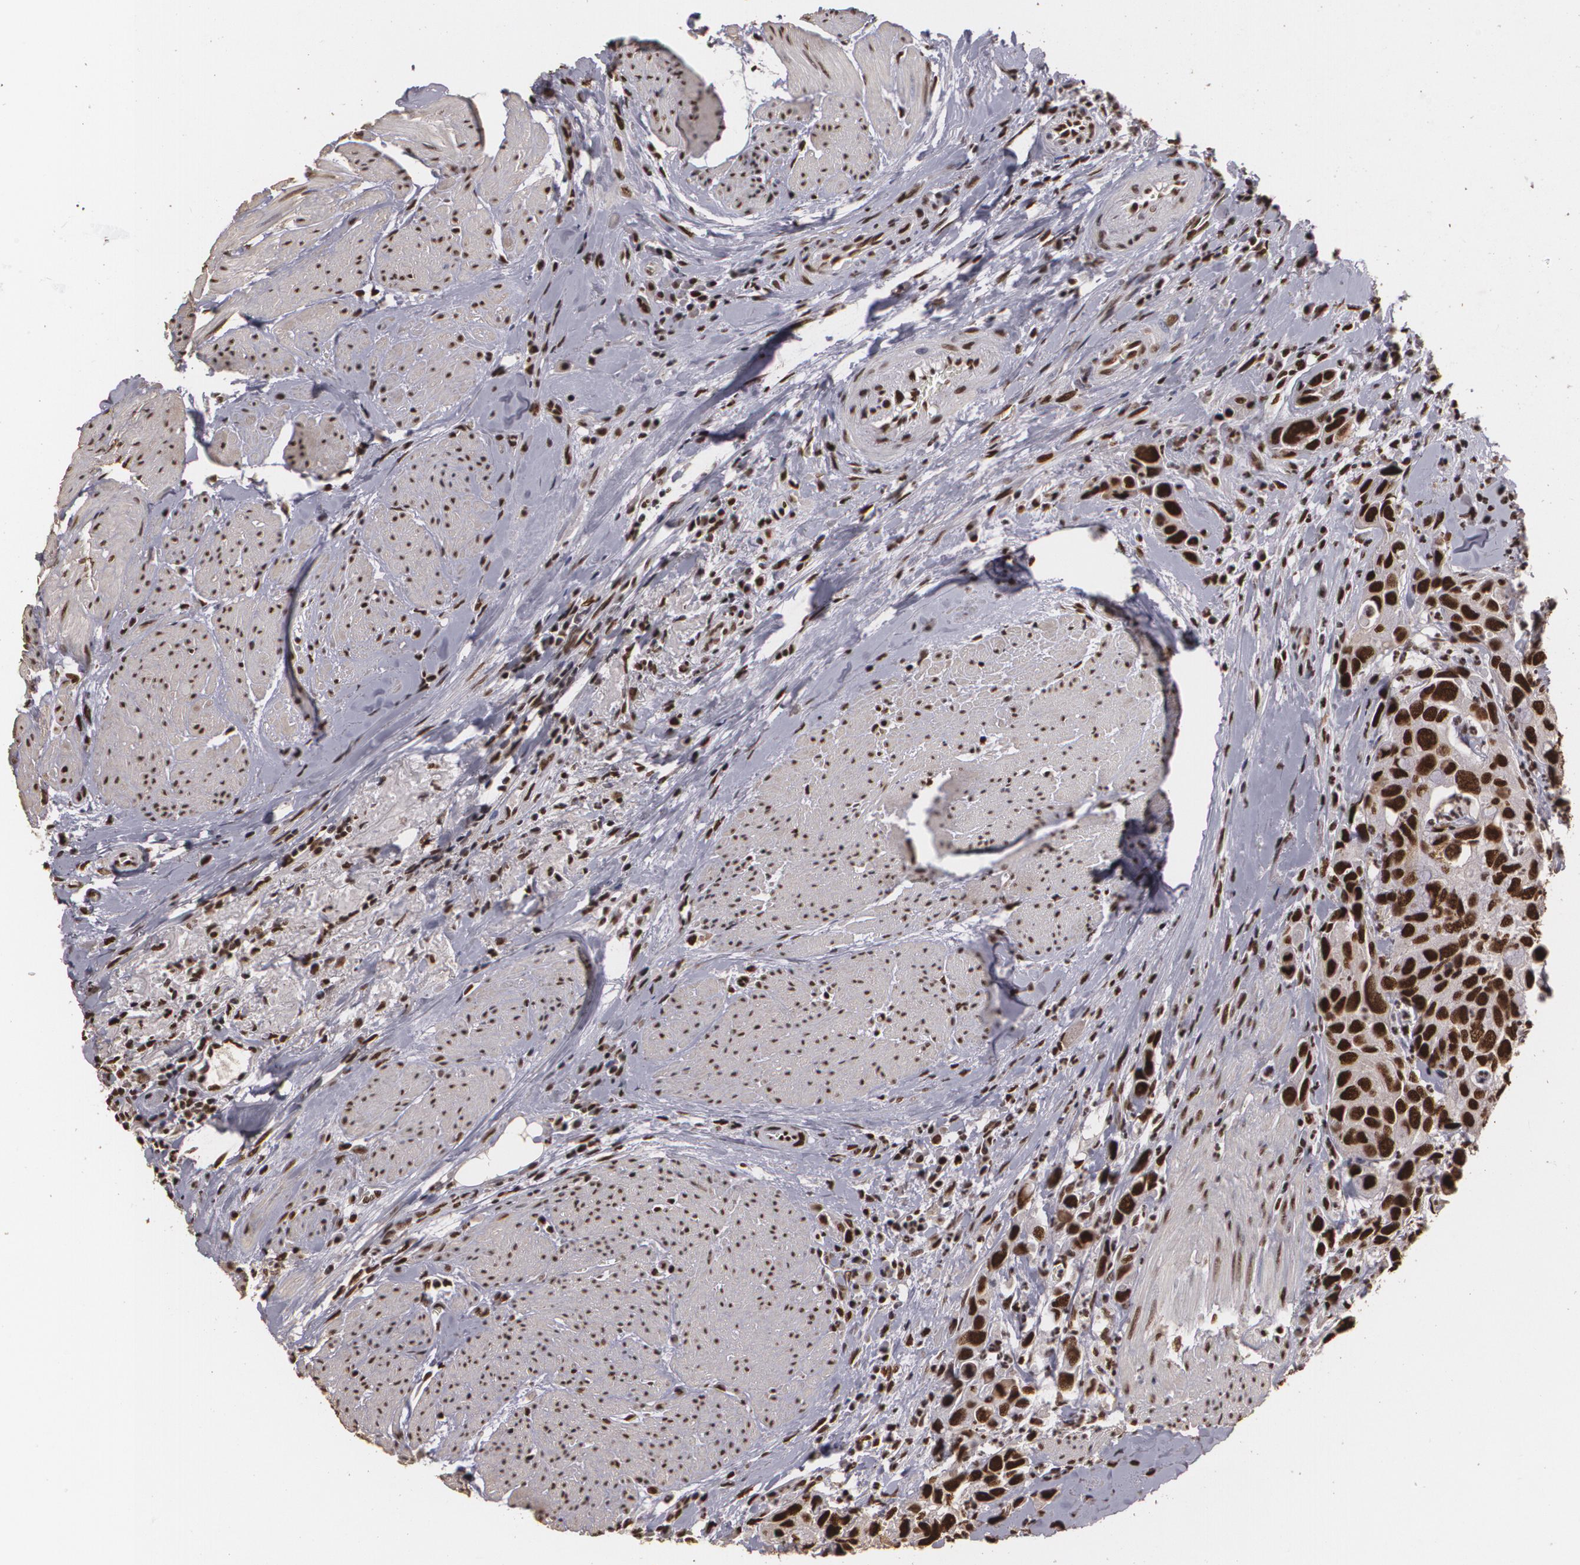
{"staining": {"intensity": "strong", "quantity": ">75%", "location": "cytoplasmic/membranous,nuclear"}, "tissue": "urothelial cancer", "cell_type": "Tumor cells", "image_type": "cancer", "snomed": [{"axis": "morphology", "description": "Urothelial carcinoma, High grade"}, {"axis": "topography", "description": "Urinary bladder"}], "caption": "Urothelial cancer stained with IHC reveals strong cytoplasmic/membranous and nuclear expression in approximately >75% of tumor cells.", "gene": "RCOR1", "patient": {"sex": "male", "age": 66}}